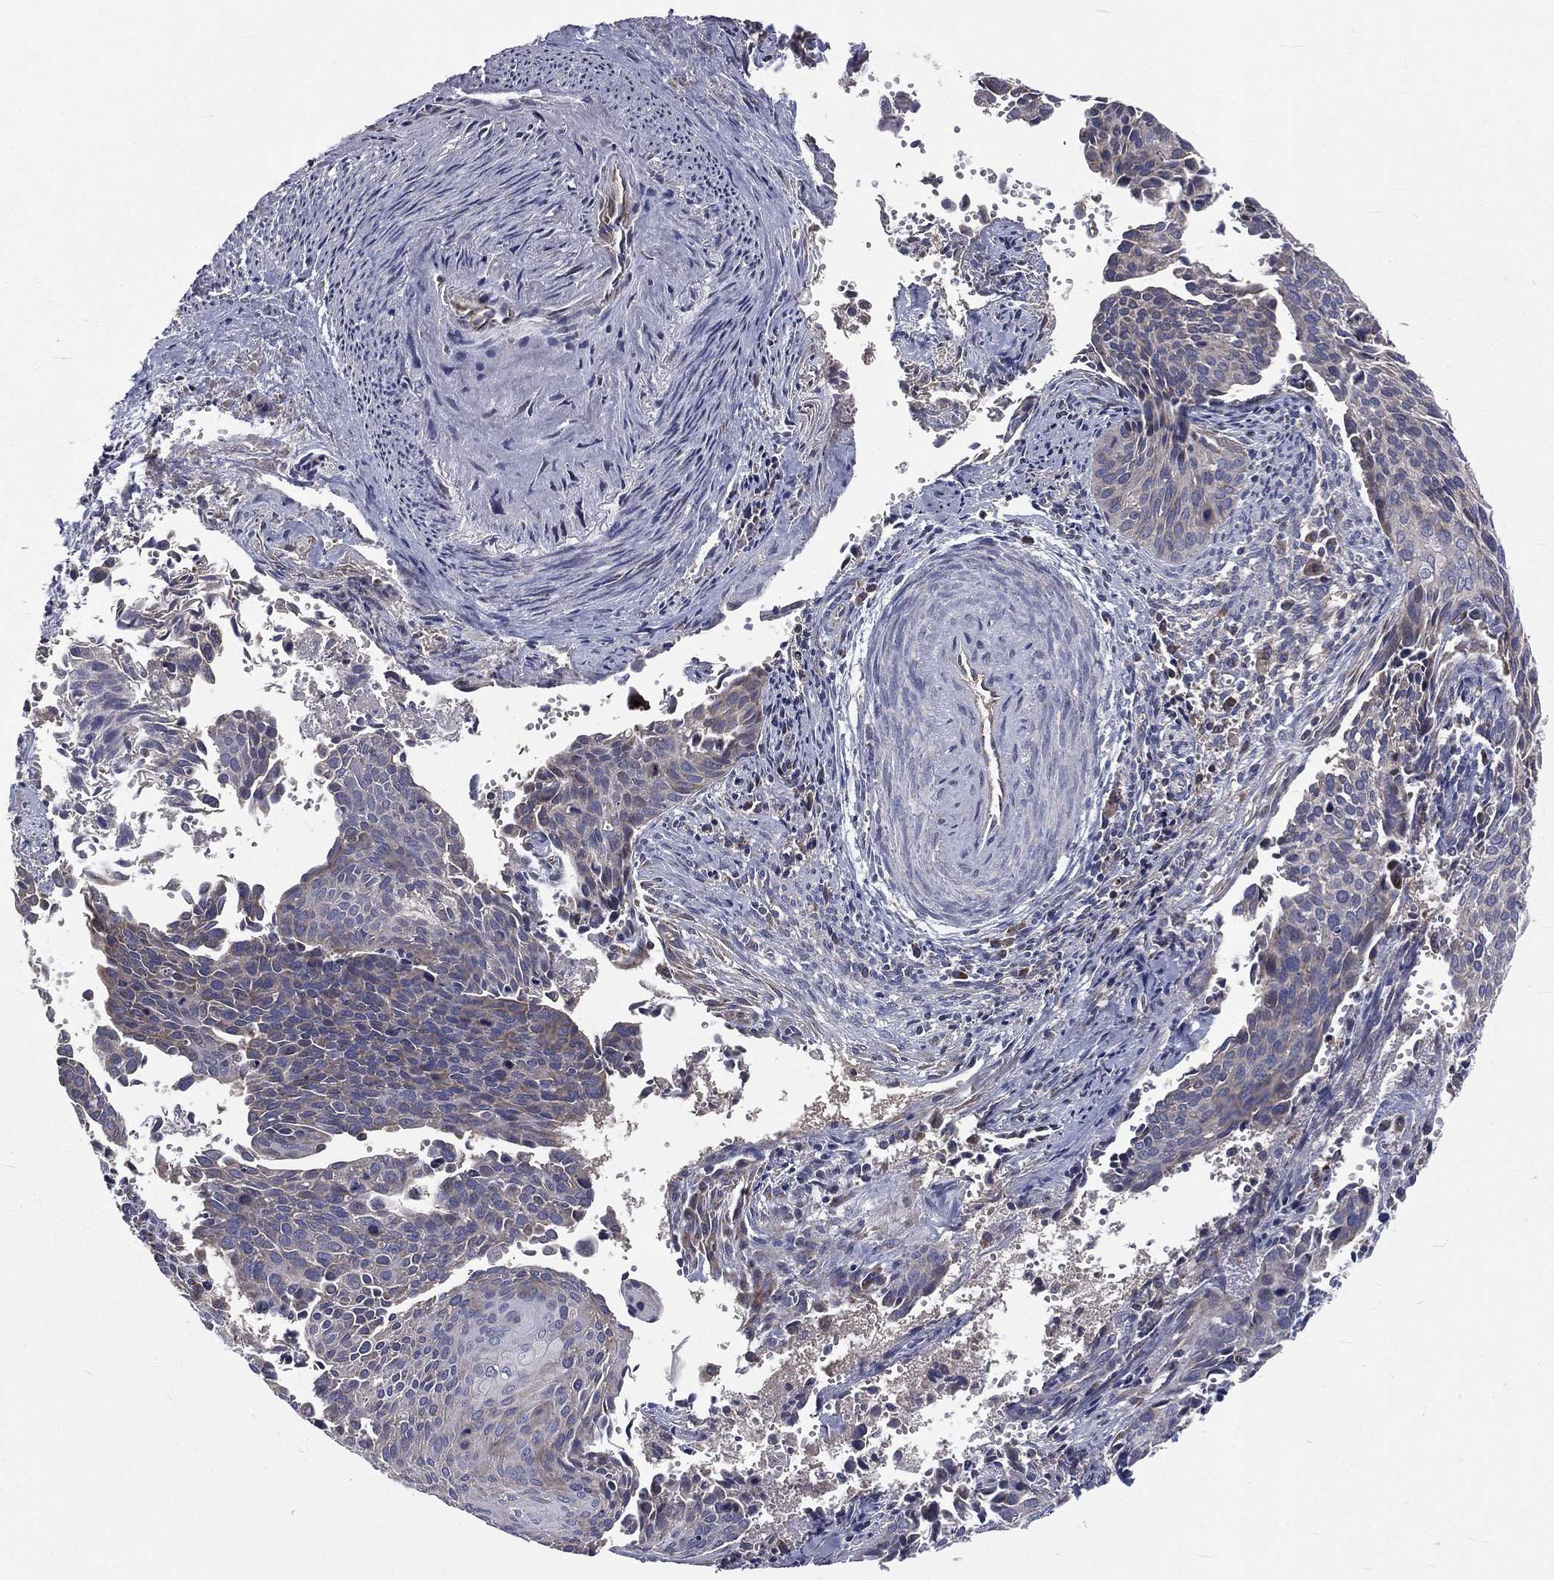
{"staining": {"intensity": "weak", "quantity": "<25%", "location": "cytoplasmic/membranous"}, "tissue": "cervical cancer", "cell_type": "Tumor cells", "image_type": "cancer", "snomed": [{"axis": "morphology", "description": "Squamous cell carcinoma, NOS"}, {"axis": "topography", "description": "Cervix"}], "caption": "The IHC image has no significant positivity in tumor cells of cervical squamous cell carcinoma tissue. (DAB immunohistochemistry (IHC) visualized using brightfield microscopy, high magnification).", "gene": "GPD1", "patient": {"sex": "female", "age": 29}}